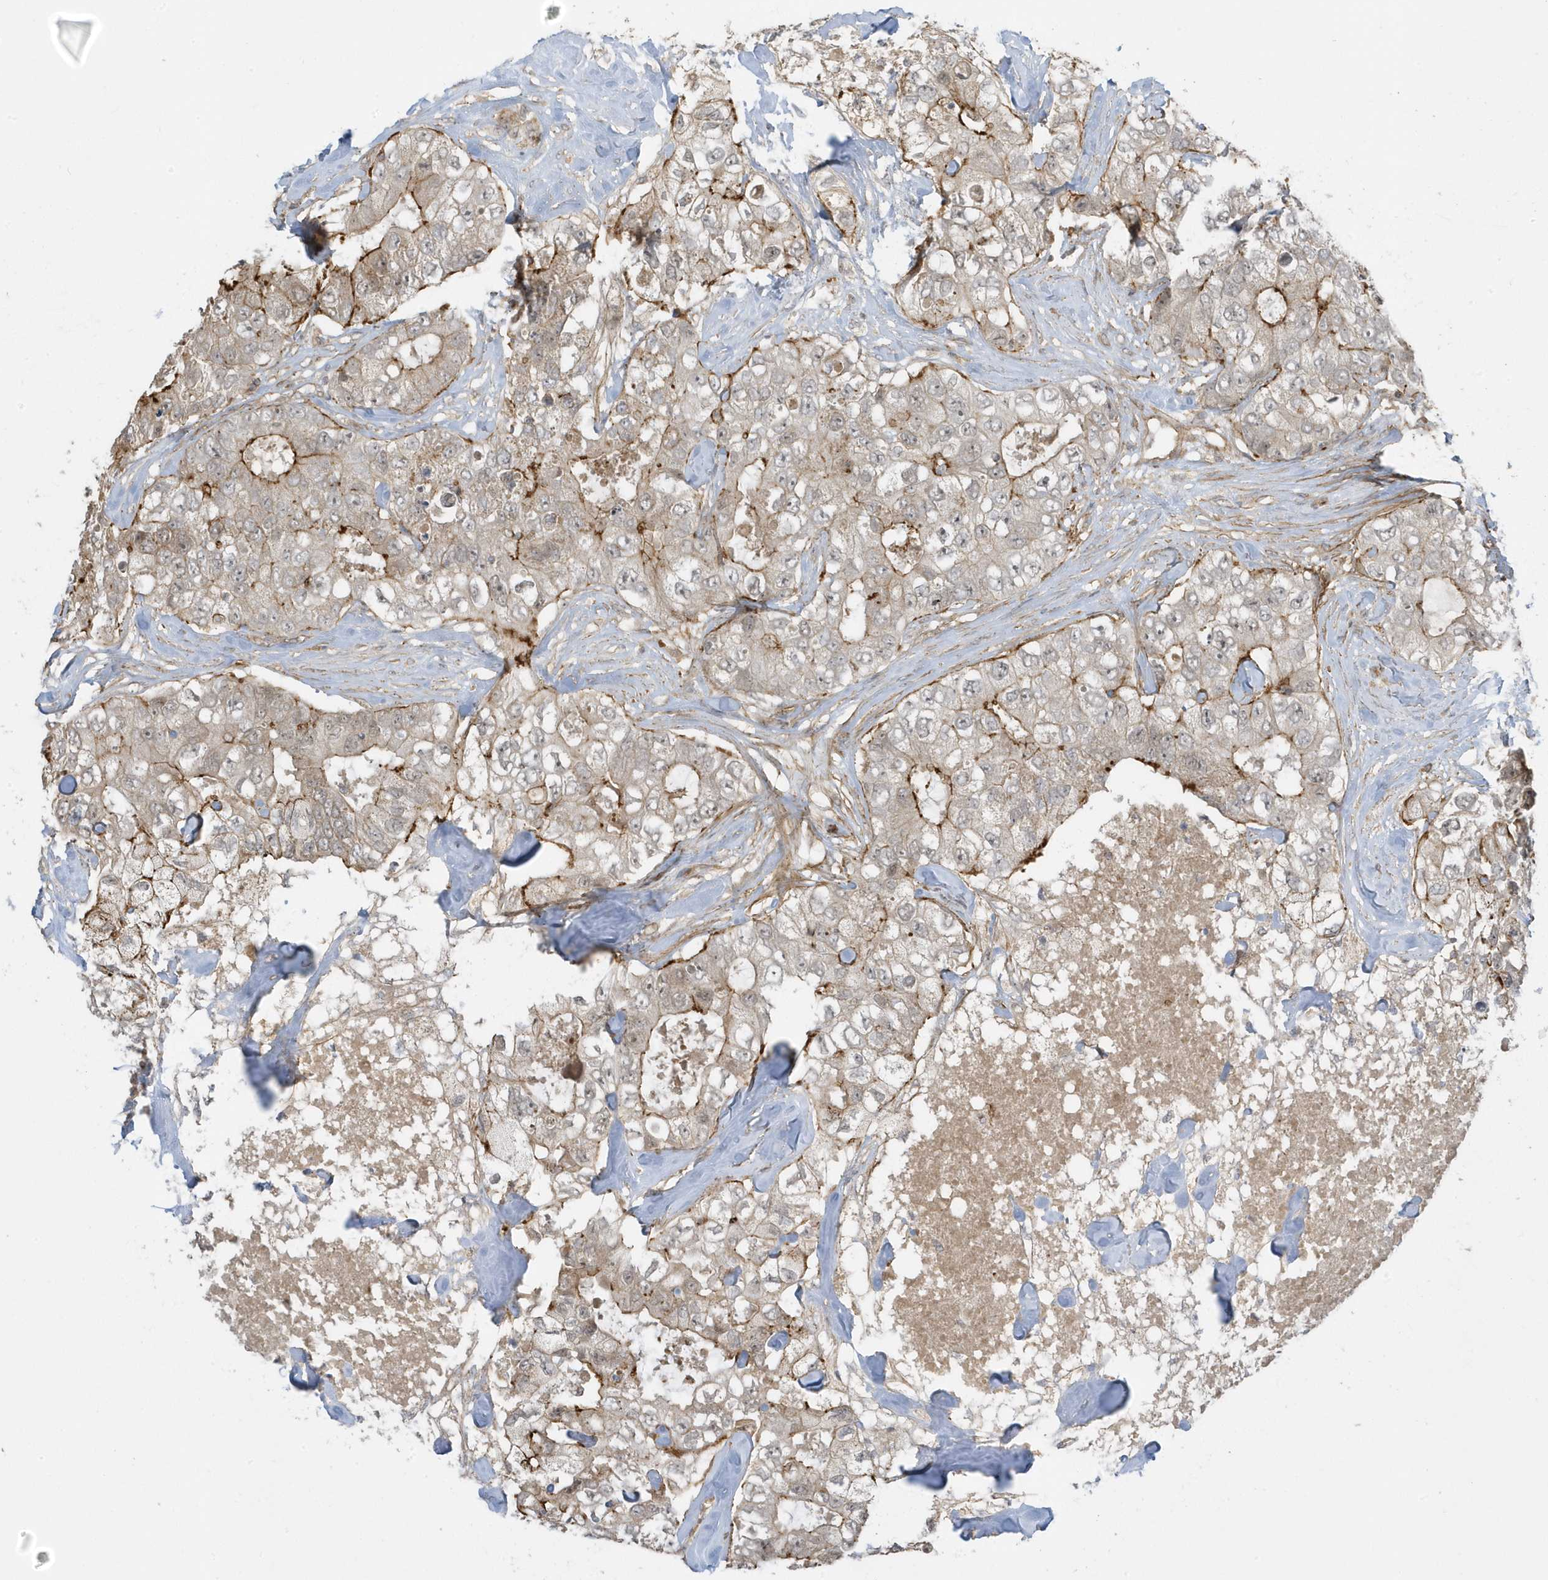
{"staining": {"intensity": "weak", "quantity": ">75%", "location": "cytoplasmic/membranous"}, "tissue": "breast cancer", "cell_type": "Tumor cells", "image_type": "cancer", "snomed": [{"axis": "morphology", "description": "Duct carcinoma"}, {"axis": "topography", "description": "Breast"}], "caption": "This is an image of IHC staining of breast cancer, which shows weak positivity in the cytoplasmic/membranous of tumor cells.", "gene": "ZBTB8A", "patient": {"sex": "female", "age": 62}}